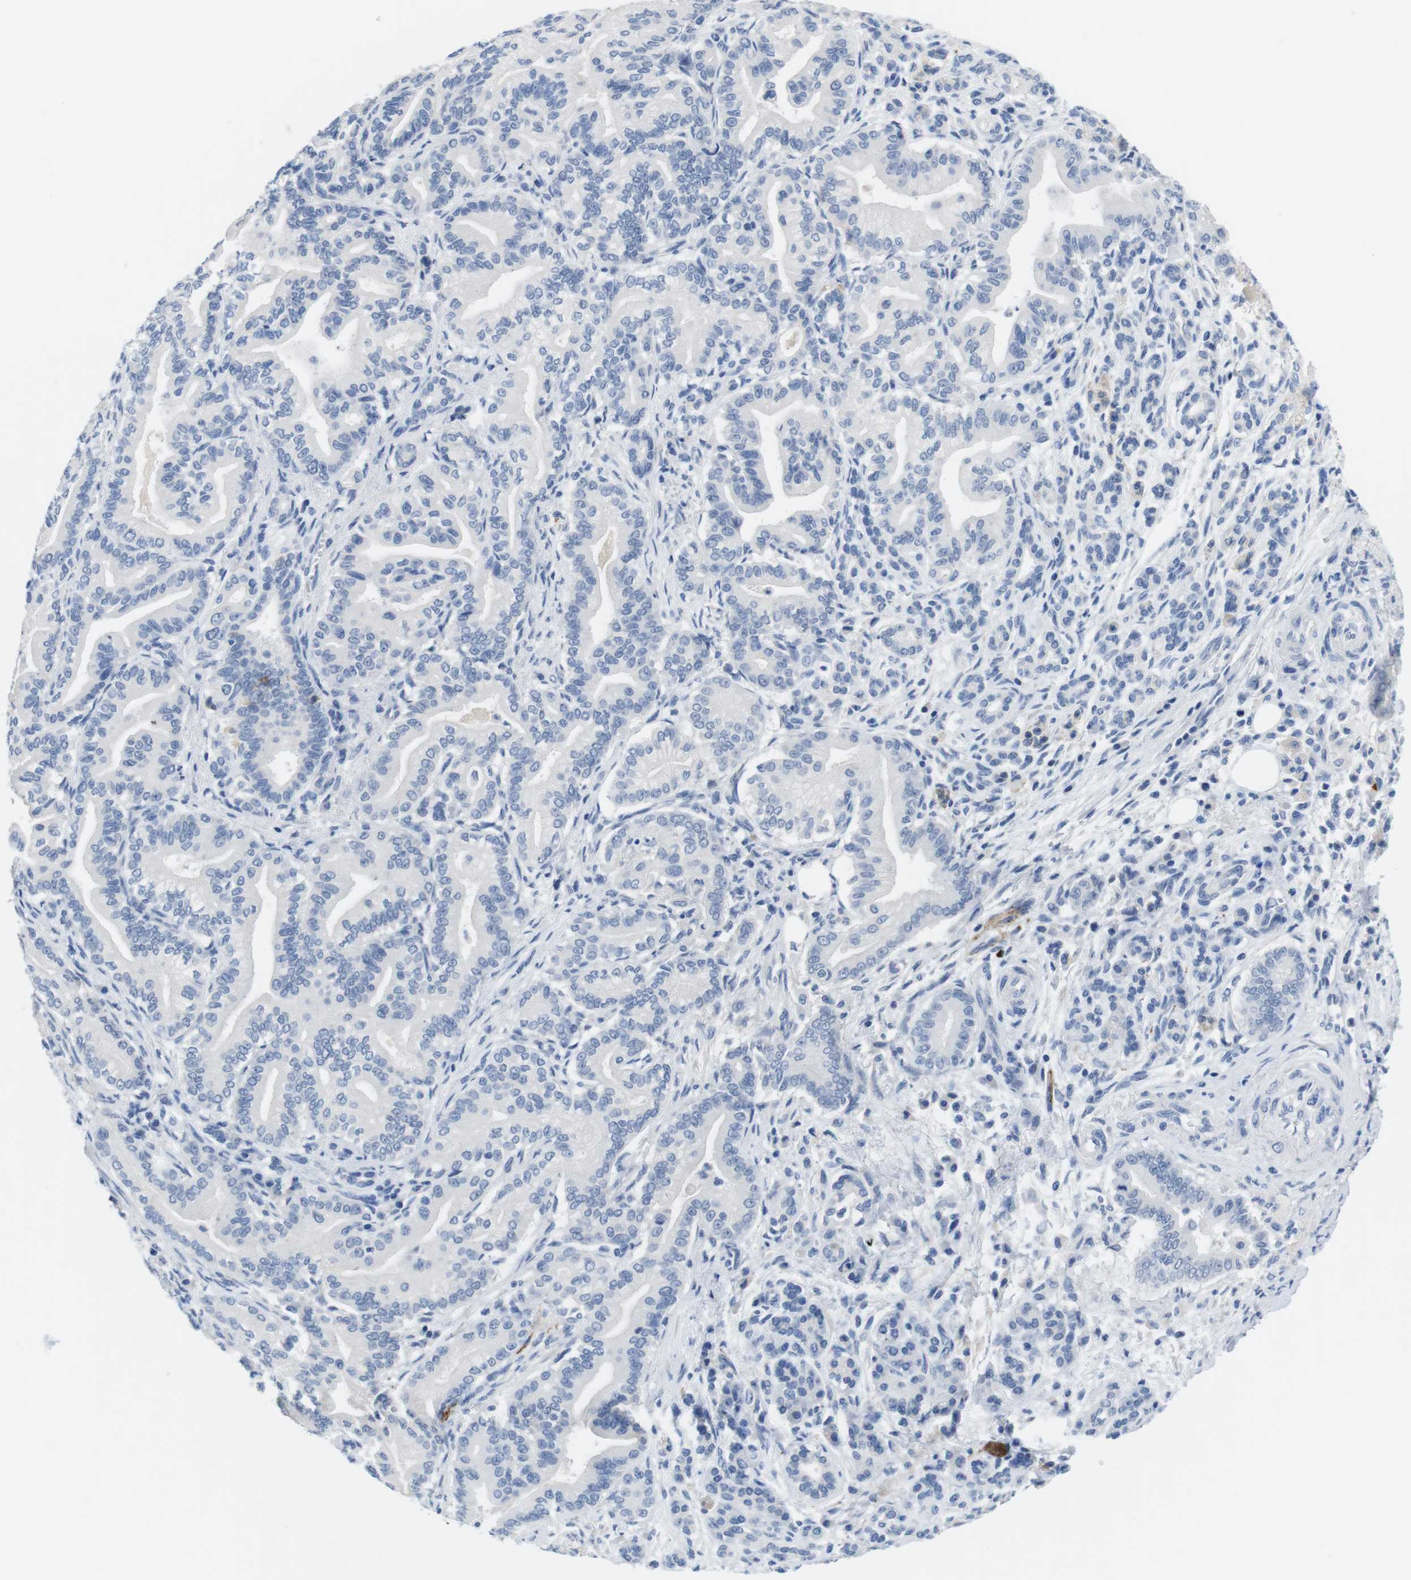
{"staining": {"intensity": "negative", "quantity": "none", "location": "none"}, "tissue": "pancreatic cancer", "cell_type": "Tumor cells", "image_type": "cancer", "snomed": [{"axis": "morphology", "description": "Normal tissue, NOS"}, {"axis": "morphology", "description": "Adenocarcinoma, NOS"}, {"axis": "topography", "description": "Pancreas"}], "caption": "High magnification brightfield microscopy of pancreatic adenocarcinoma stained with DAB (3,3'-diaminobenzidine) (brown) and counterstained with hematoxylin (blue): tumor cells show no significant positivity.", "gene": "MAP6", "patient": {"sex": "male", "age": 63}}